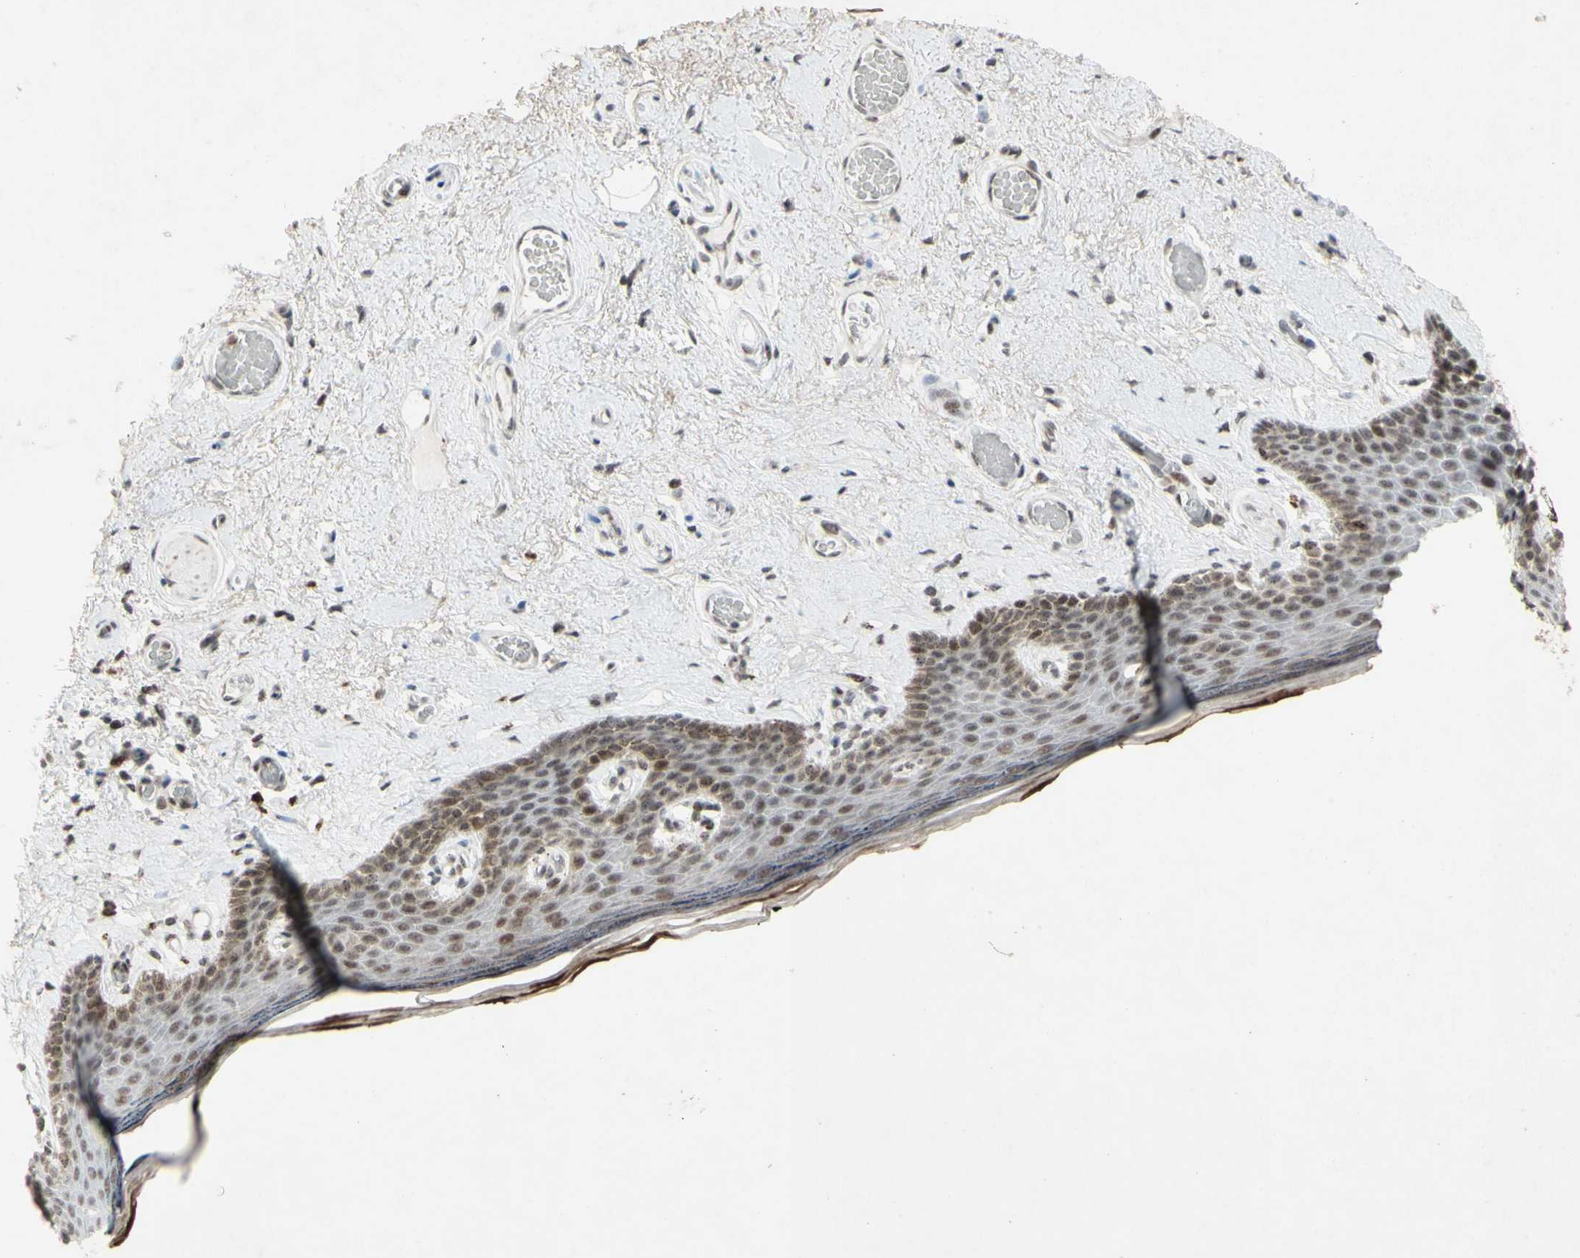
{"staining": {"intensity": "moderate", "quantity": "<25%", "location": "nuclear"}, "tissue": "skin", "cell_type": "Epidermal cells", "image_type": "normal", "snomed": [{"axis": "morphology", "description": "Normal tissue, NOS"}, {"axis": "topography", "description": "Vulva"}], "caption": "A micrograph of human skin stained for a protein reveals moderate nuclear brown staining in epidermal cells.", "gene": "CENPB", "patient": {"sex": "female", "age": 54}}